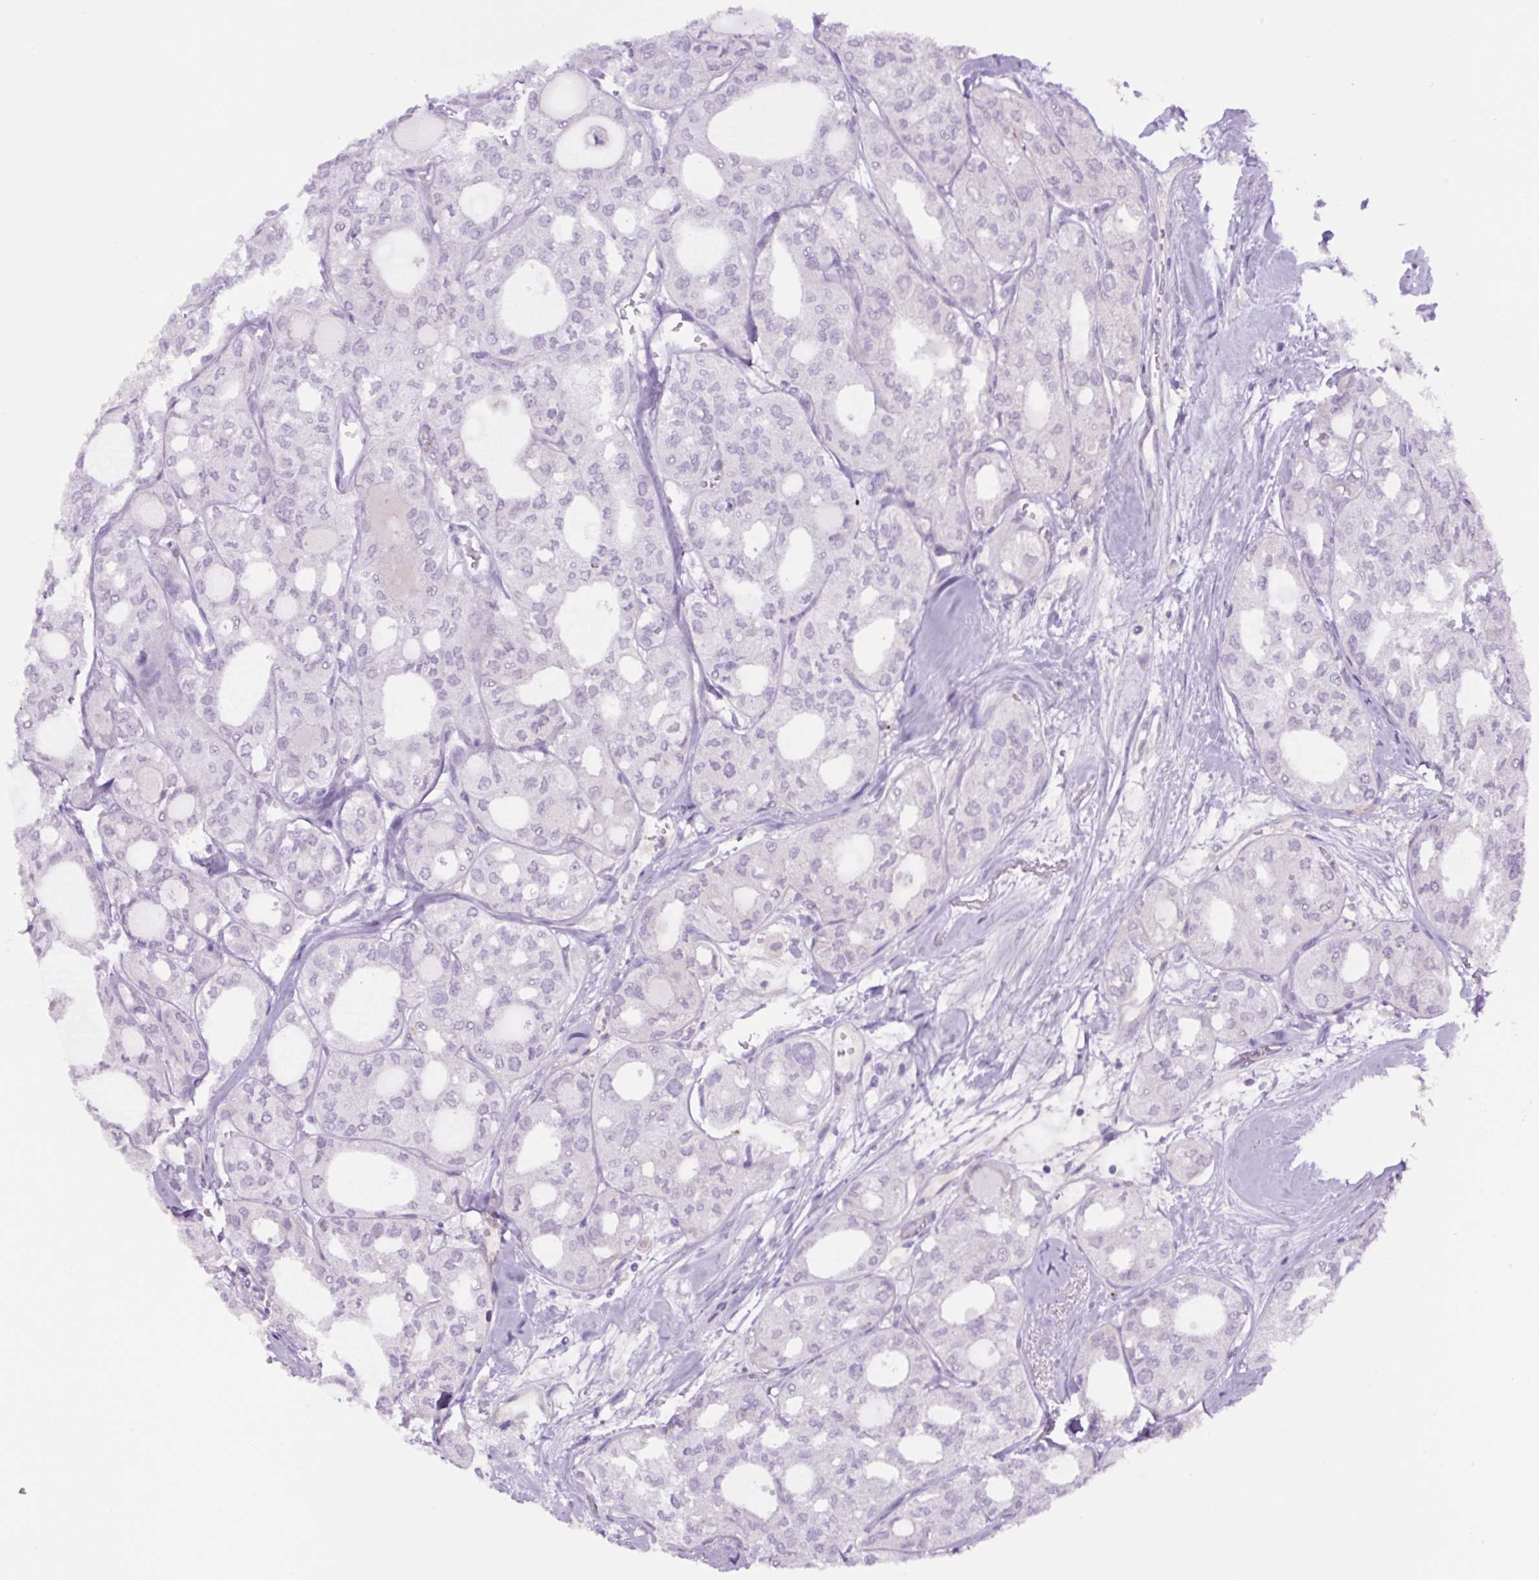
{"staining": {"intensity": "negative", "quantity": "none", "location": "none"}, "tissue": "thyroid cancer", "cell_type": "Tumor cells", "image_type": "cancer", "snomed": [{"axis": "morphology", "description": "Follicular adenoma carcinoma, NOS"}, {"axis": "topography", "description": "Thyroid gland"}], "caption": "IHC of human thyroid follicular adenoma carcinoma demonstrates no expression in tumor cells.", "gene": "MFSD3", "patient": {"sex": "male", "age": 75}}